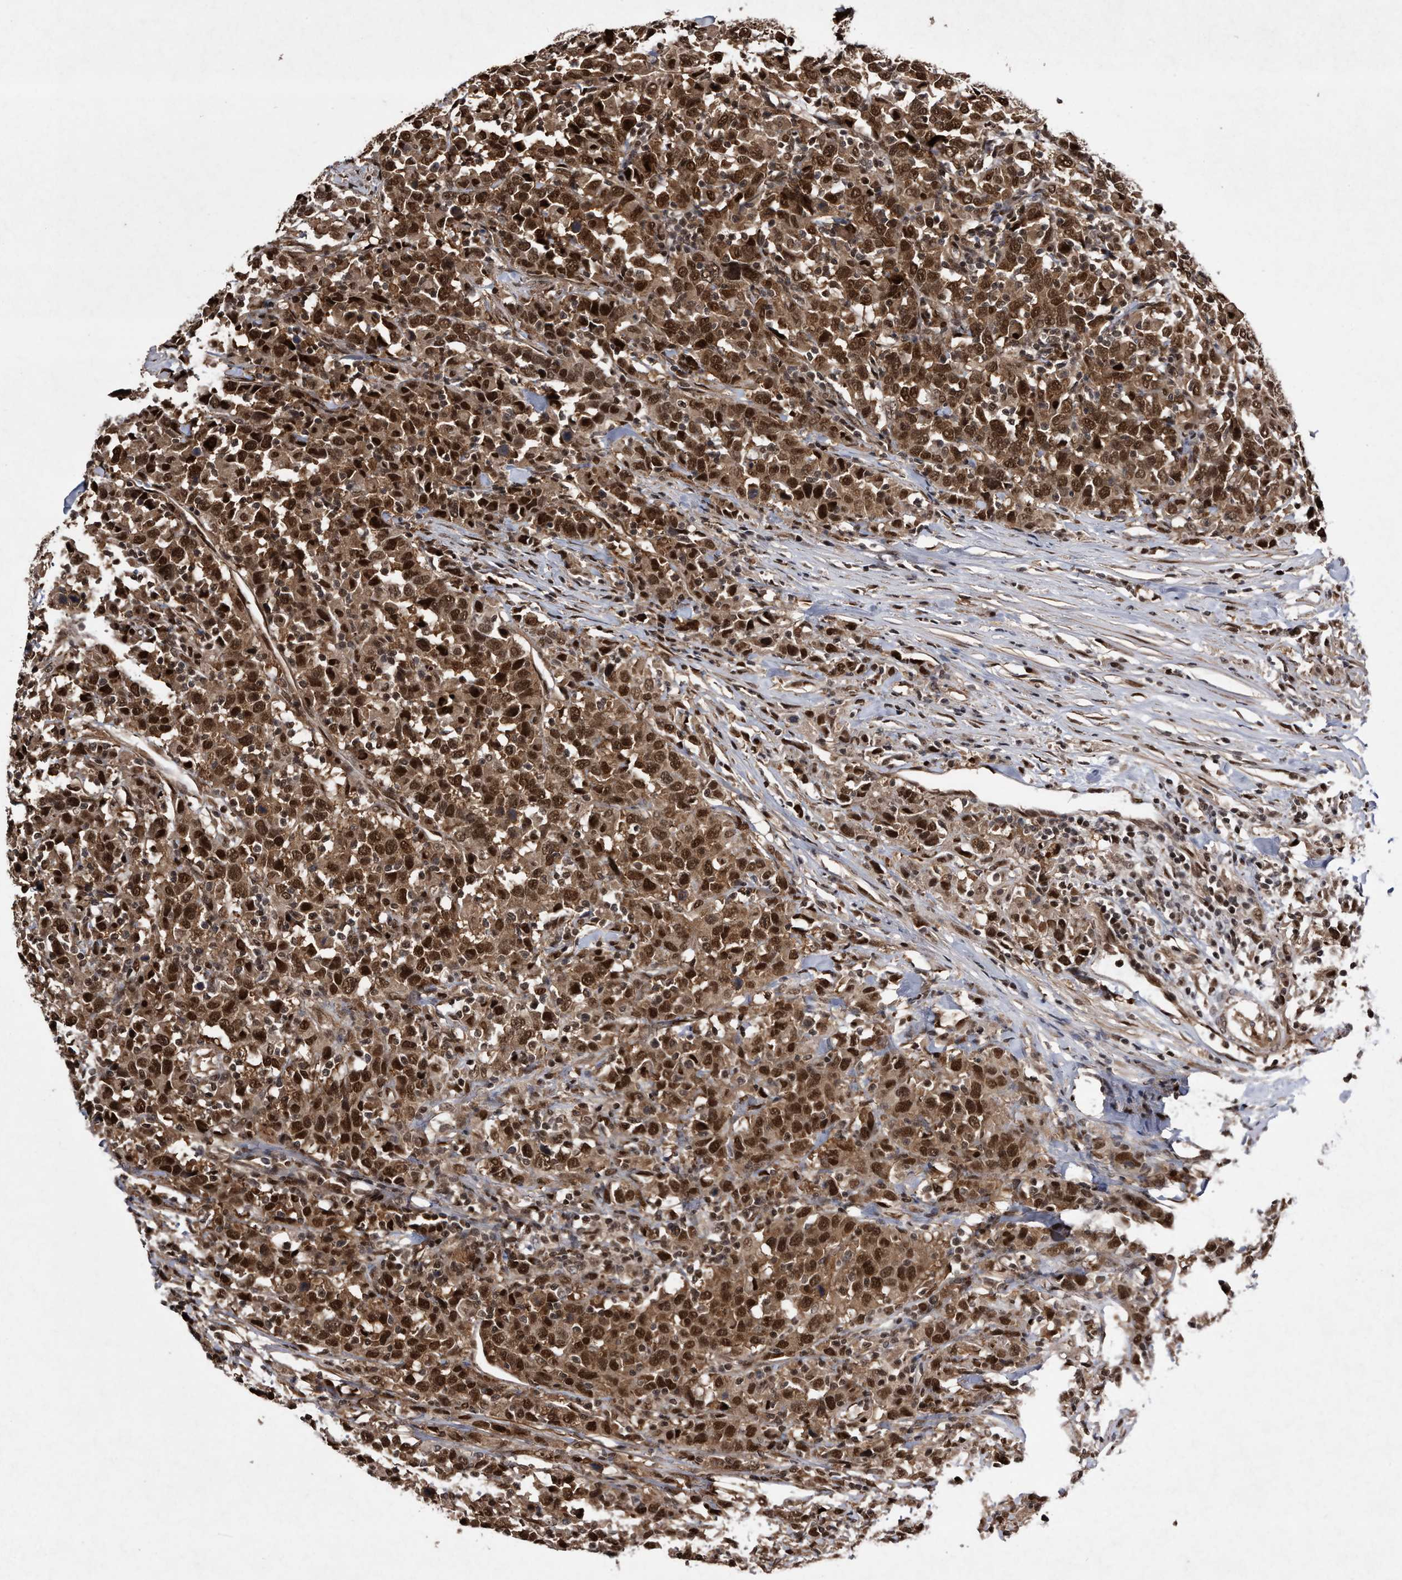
{"staining": {"intensity": "strong", "quantity": ">75%", "location": "cytoplasmic/membranous,nuclear"}, "tissue": "urothelial cancer", "cell_type": "Tumor cells", "image_type": "cancer", "snomed": [{"axis": "morphology", "description": "Urothelial carcinoma, High grade"}, {"axis": "topography", "description": "Urinary bladder"}], "caption": "Urothelial cancer stained with DAB immunohistochemistry displays high levels of strong cytoplasmic/membranous and nuclear positivity in approximately >75% of tumor cells.", "gene": "RAD23B", "patient": {"sex": "male", "age": 61}}